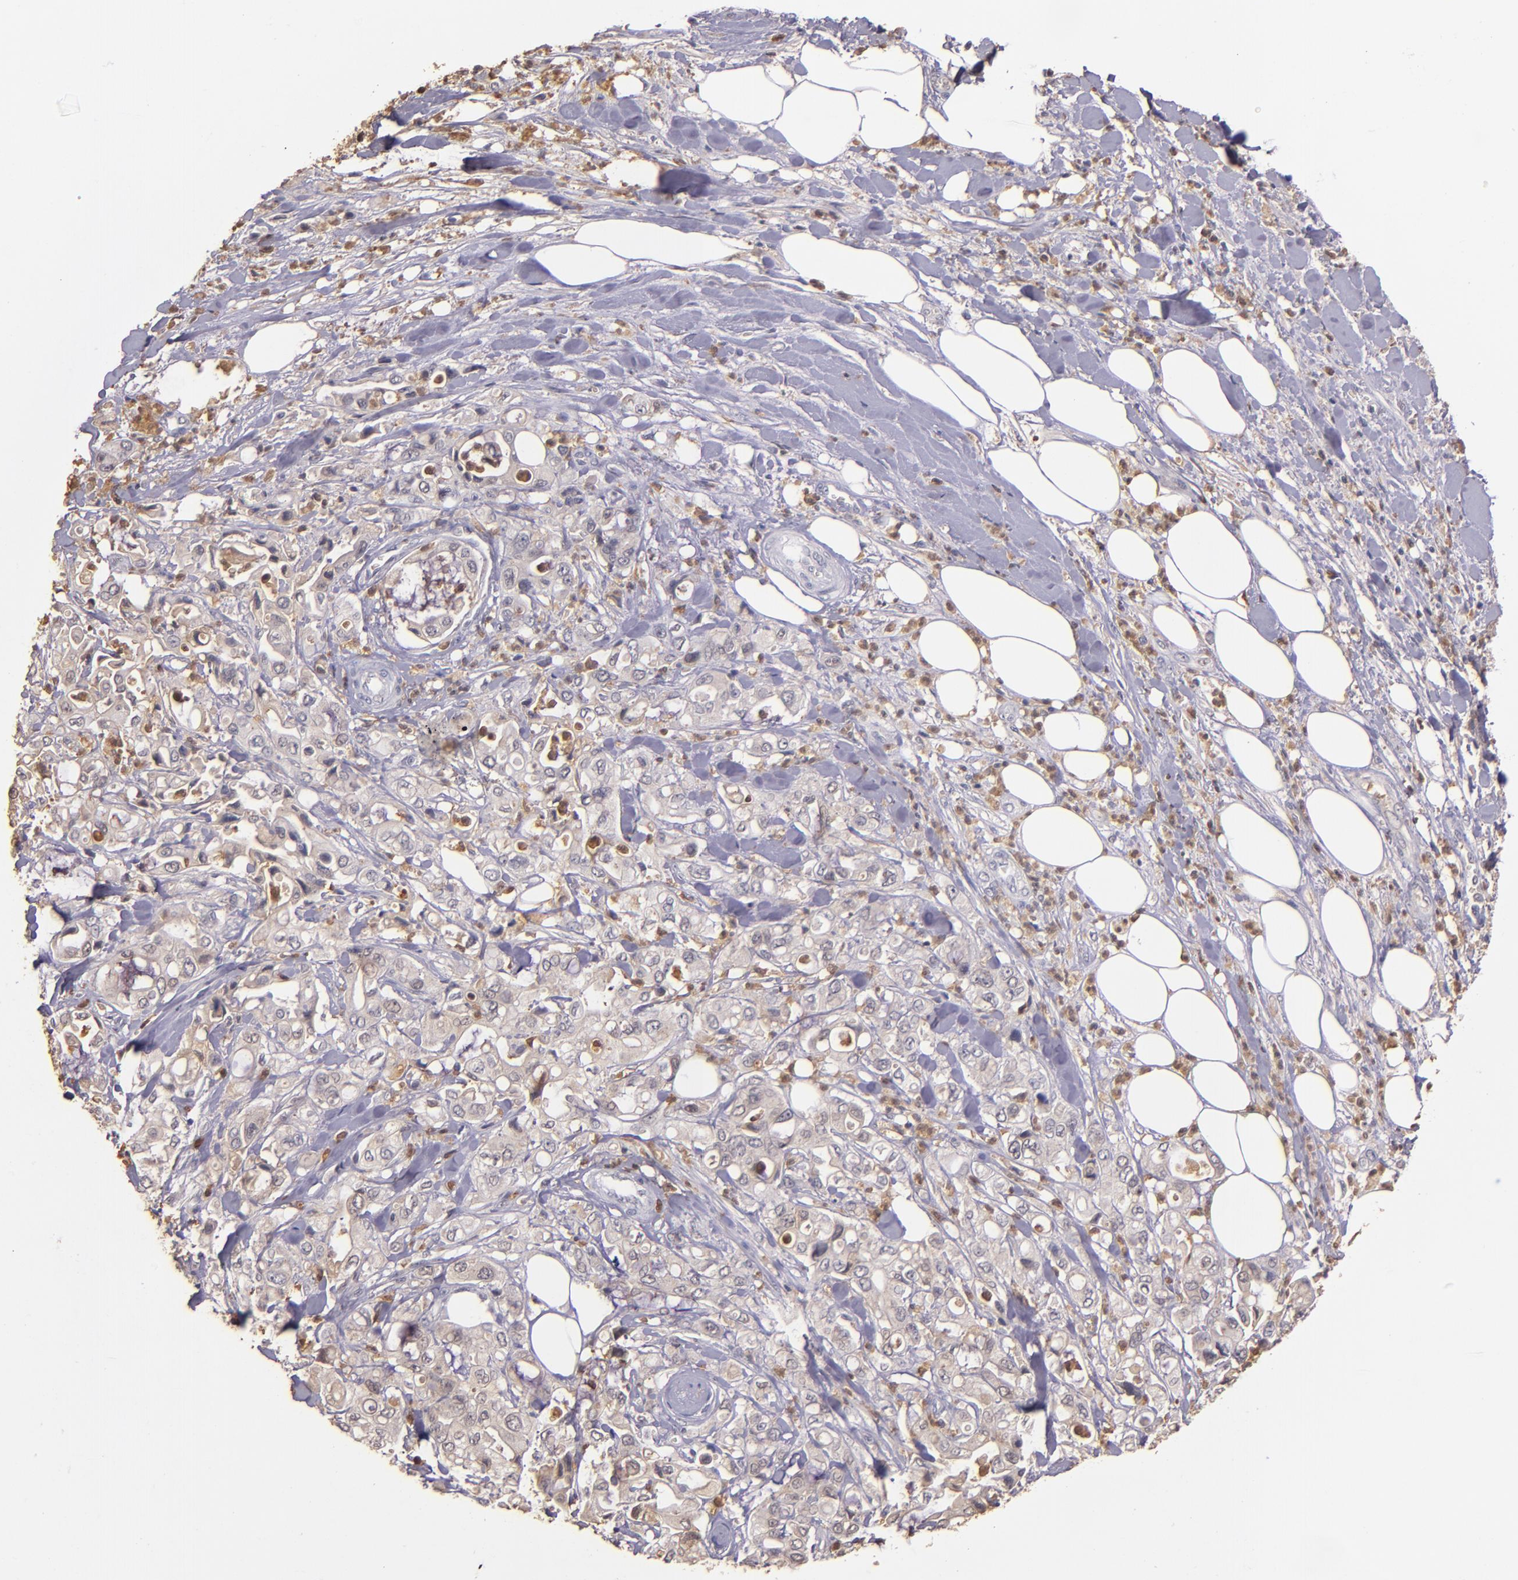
{"staining": {"intensity": "weak", "quantity": ">75%", "location": "cytoplasmic/membranous"}, "tissue": "pancreatic cancer", "cell_type": "Tumor cells", "image_type": "cancer", "snomed": [{"axis": "morphology", "description": "Adenocarcinoma, NOS"}, {"axis": "topography", "description": "Pancreas"}], "caption": "Human adenocarcinoma (pancreatic) stained for a protein (brown) reveals weak cytoplasmic/membranous positive expression in about >75% of tumor cells.", "gene": "PTS", "patient": {"sex": "male", "age": 70}}